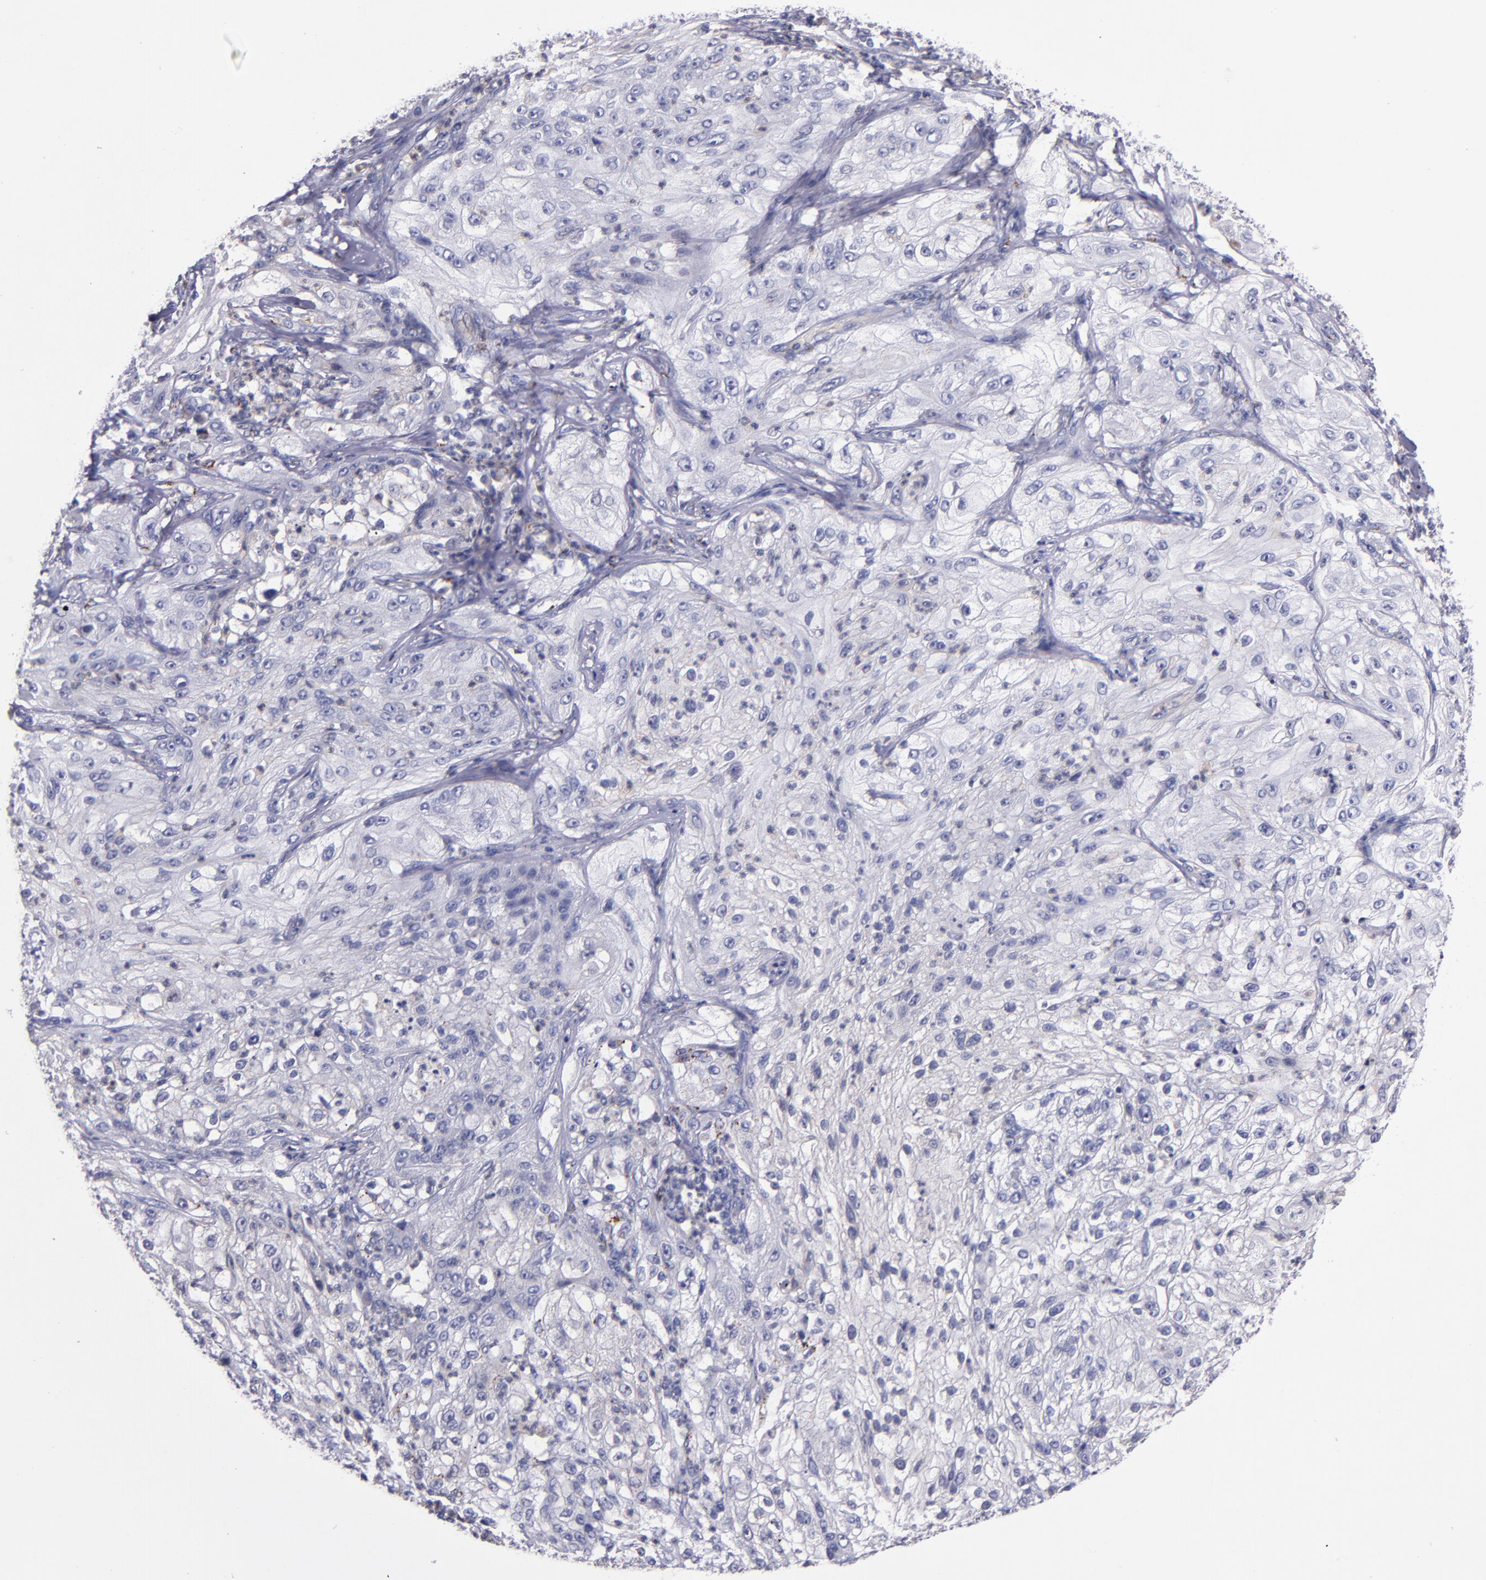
{"staining": {"intensity": "weak", "quantity": "<25%", "location": "cytoplasmic/membranous"}, "tissue": "lung cancer", "cell_type": "Tumor cells", "image_type": "cancer", "snomed": [{"axis": "morphology", "description": "Inflammation, NOS"}, {"axis": "morphology", "description": "Squamous cell carcinoma, NOS"}, {"axis": "topography", "description": "Lymph node"}, {"axis": "topography", "description": "Soft tissue"}, {"axis": "topography", "description": "Lung"}], "caption": "Squamous cell carcinoma (lung) was stained to show a protein in brown. There is no significant staining in tumor cells.", "gene": "RAB41", "patient": {"sex": "male", "age": 66}}